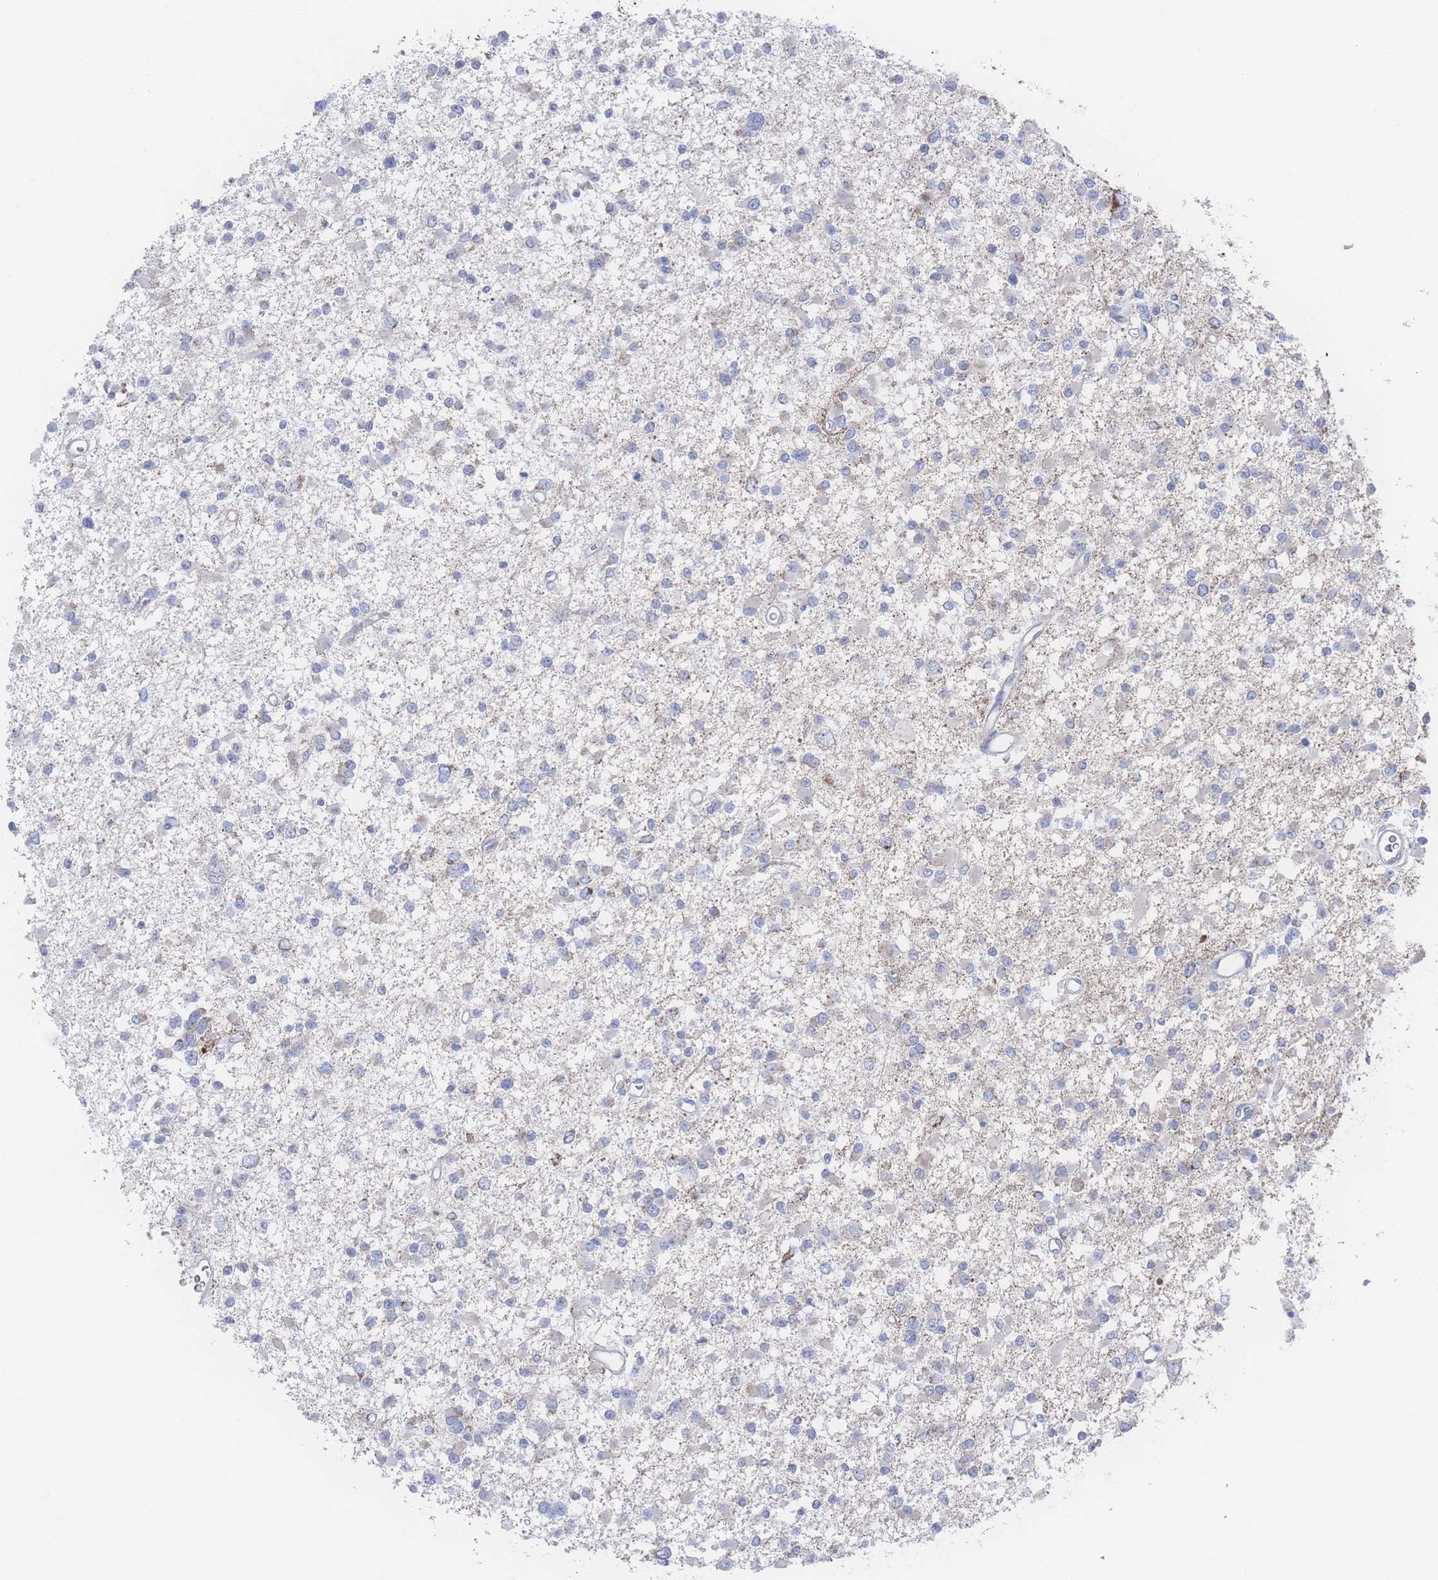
{"staining": {"intensity": "negative", "quantity": "none", "location": "none"}, "tissue": "glioma", "cell_type": "Tumor cells", "image_type": "cancer", "snomed": [{"axis": "morphology", "description": "Glioma, malignant, Low grade"}, {"axis": "topography", "description": "Brain"}], "caption": "Immunohistochemistry photomicrograph of neoplastic tissue: glioma stained with DAB exhibits no significant protein staining in tumor cells.", "gene": "SNPH", "patient": {"sex": "female", "age": 22}}